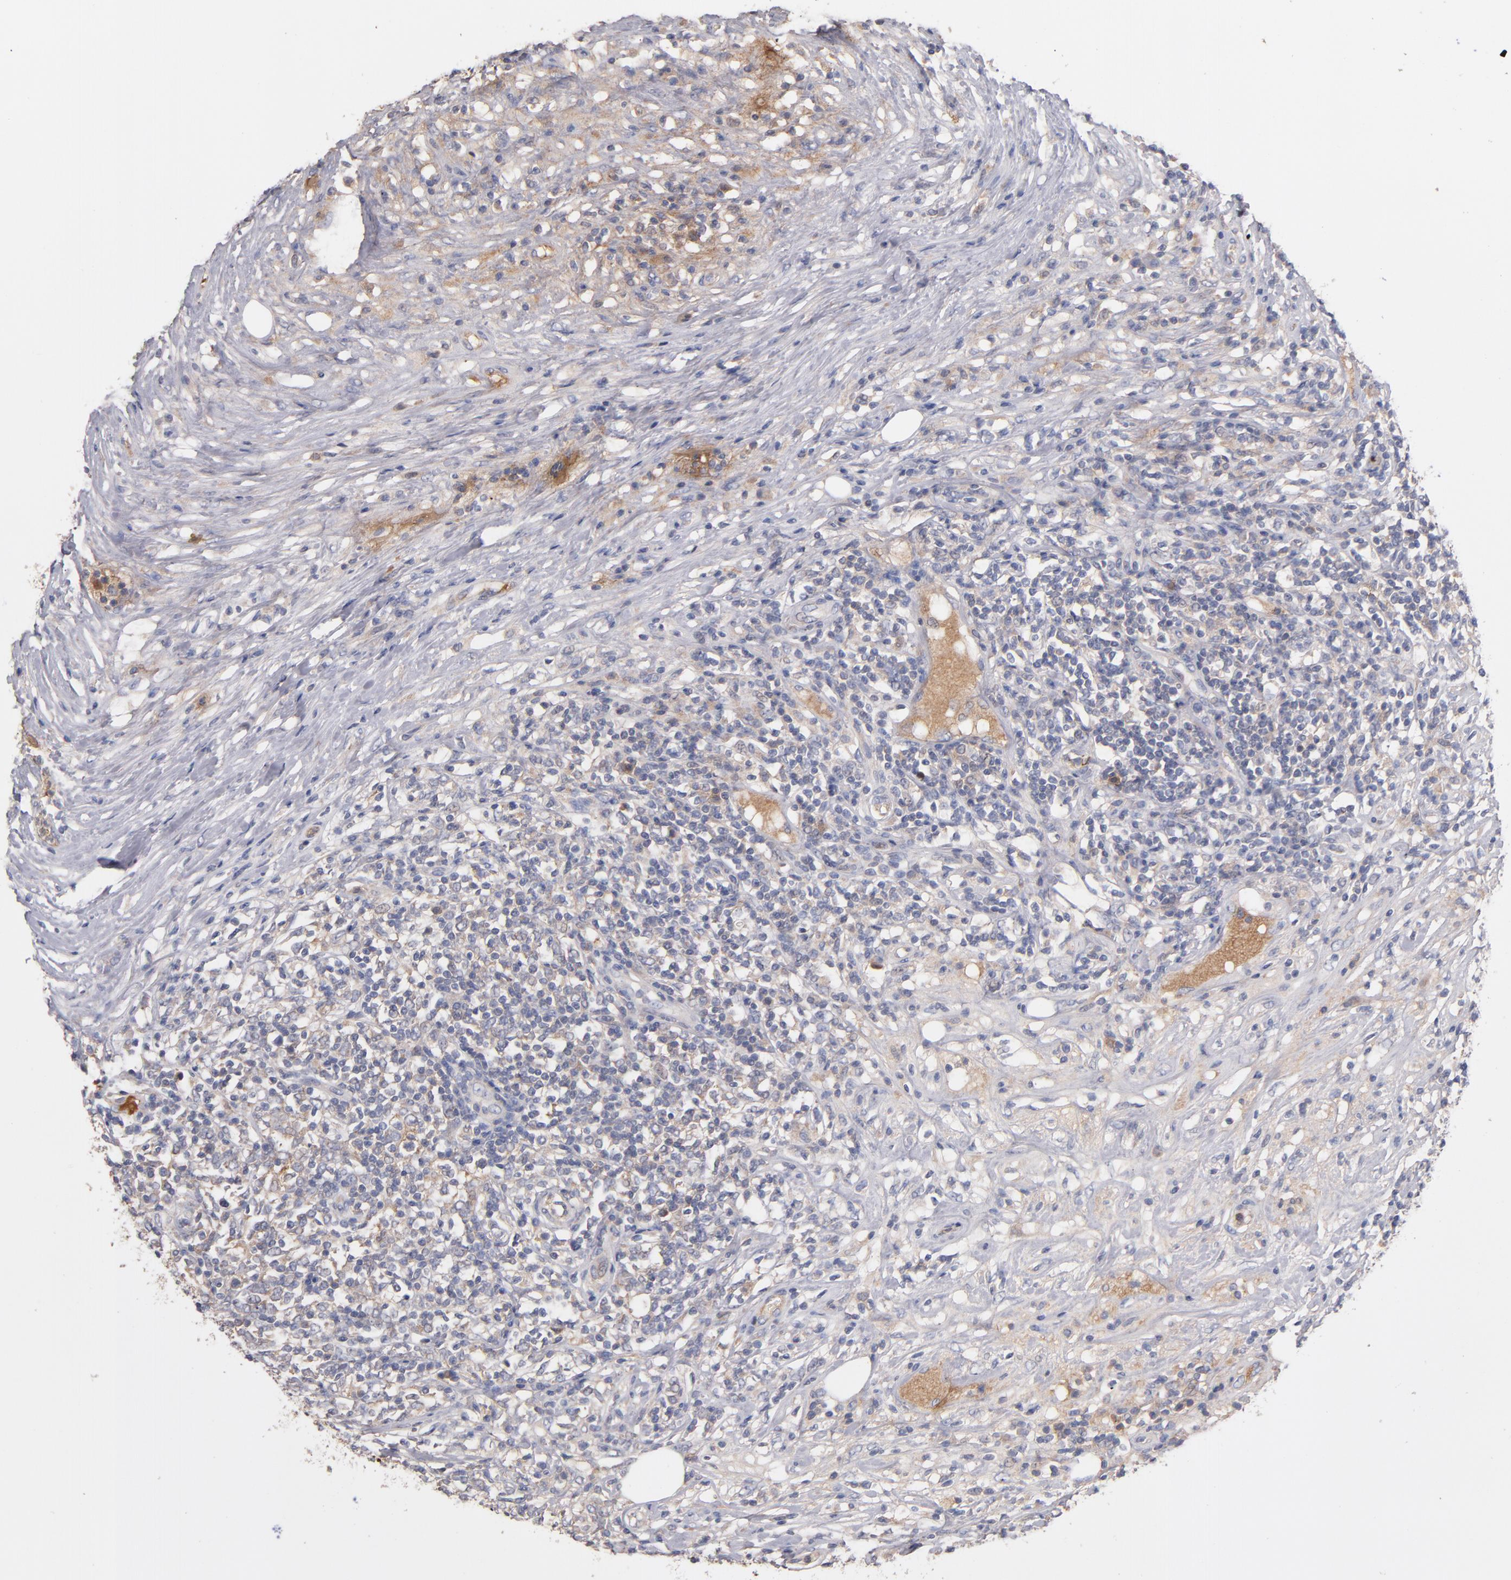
{"staining": {"intensity": "weak", "quantity": ">75%", "location": "cytoplasmic/membranous"}, "tissue": "lymphoma", "cell_type": "Tumor cells", "image_type": "cancer", "snomed": [{"axis": "morphology", "description": "Malignant lymphoma, non-Hodgkin's type, High grade"}, {"axis": "topography", "description": "Lymph node"}], "caption": "Approximately >75% of tumor cells in lymphoma exhibit weak cytoplasmic/membranous protein staining as visualized by brown immunohistochemical staining.", "gene": "DACT1", "patient": {"sex": "female", "age": 84}}